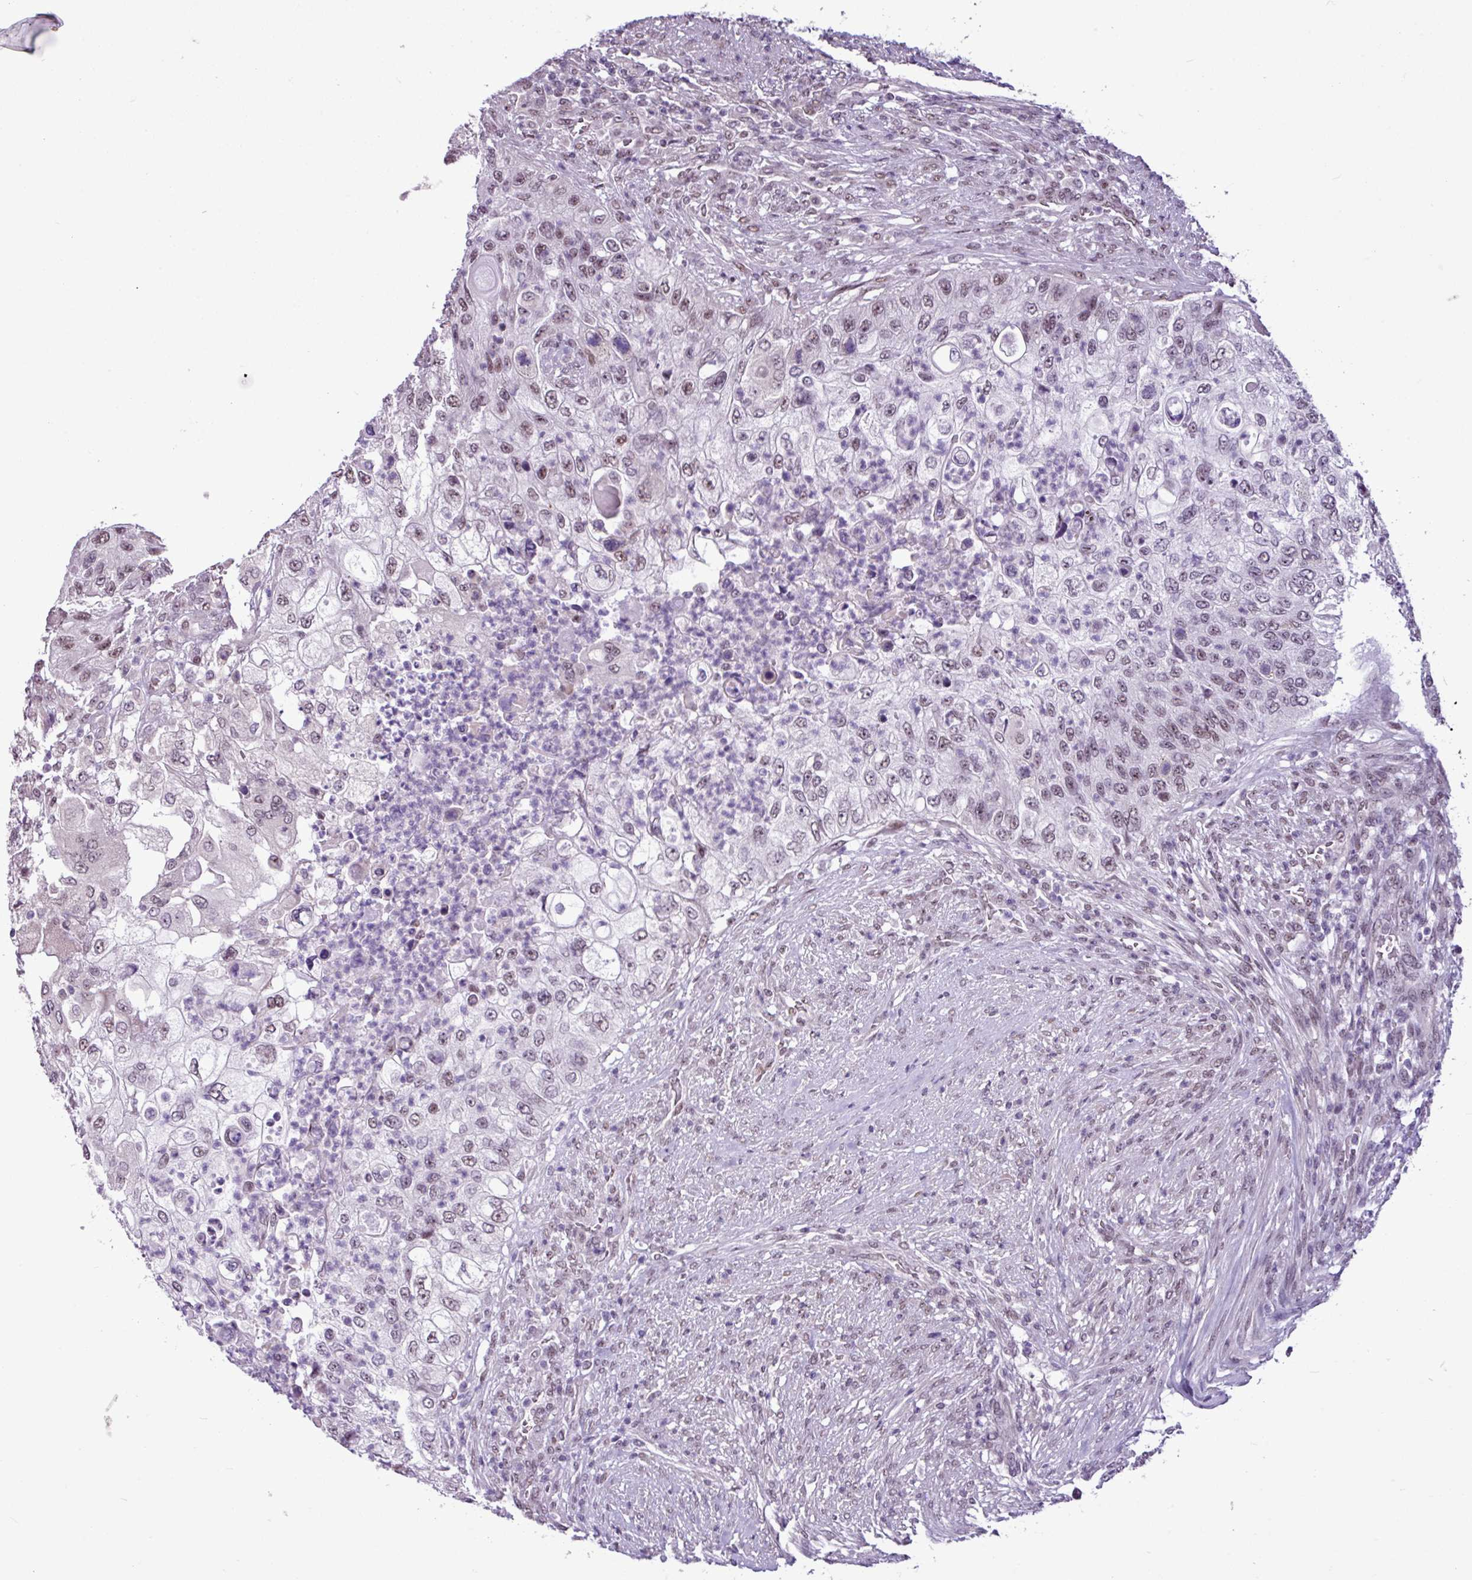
{"staining": {"intensity": "moderate", "quantity": "25%-75%", "location": "nuclear"}, "tissue": "urothelial cancer", "cell_type": "Tumor cells", "image_type": "cancer", "snomed": [{"axis": "morphology", "description": "Urothelial carcinoma, High grade"}, {"axis": "topography", "description": "Urinary bladder"}], "caption": "Immunohistochemistry (IHC) of human urothelial cancer displays medium levels of moderate nuclear expression in approximately 25%-75% of tumor cells.", "gene": "UTP18", "patient": {"sex": "female", "age": 60}}